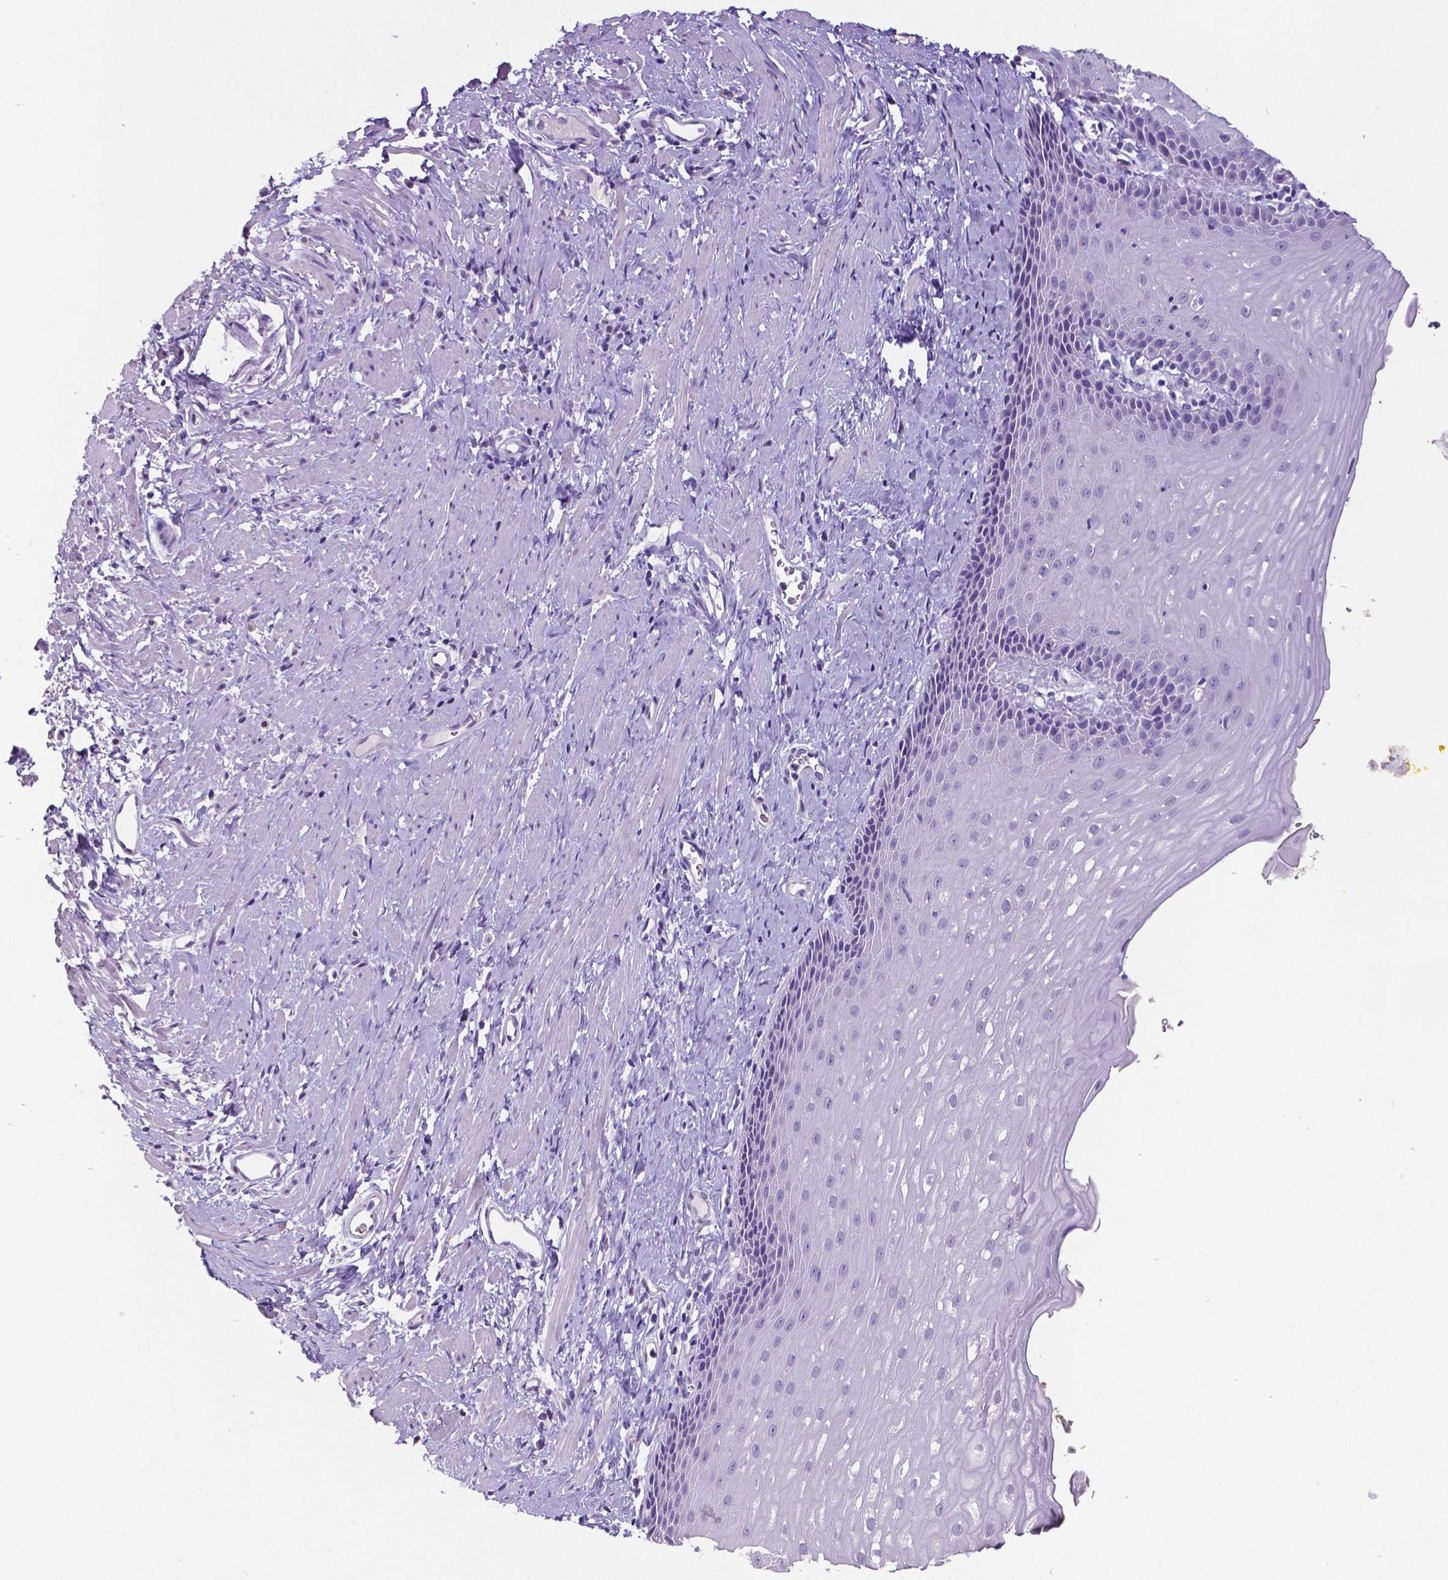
{"staining": {"intensity": "negative", "quantity": "none", "location": "none"}, "tissue": "esophagus", "cell_type": "Squamous epithelial cells", "image_type": "normal", "snomed": [{"axis": "morphology", "description": "Normal tissue, NOS"}, {"axis": "topography", "description": "Esophagus"}], "caption": "Immunohistochemistry histopathology image of unremarkable human esophagus stained for a protein (brown), which reveals no positivity in squamous epithelial cells. Brightfield microscopy of IHC stained with DAB (brown) and hematoxylin (blue), captured at high magnification.", "gene": "SATB2", "patient": {"sex": "male", "age": 64}}